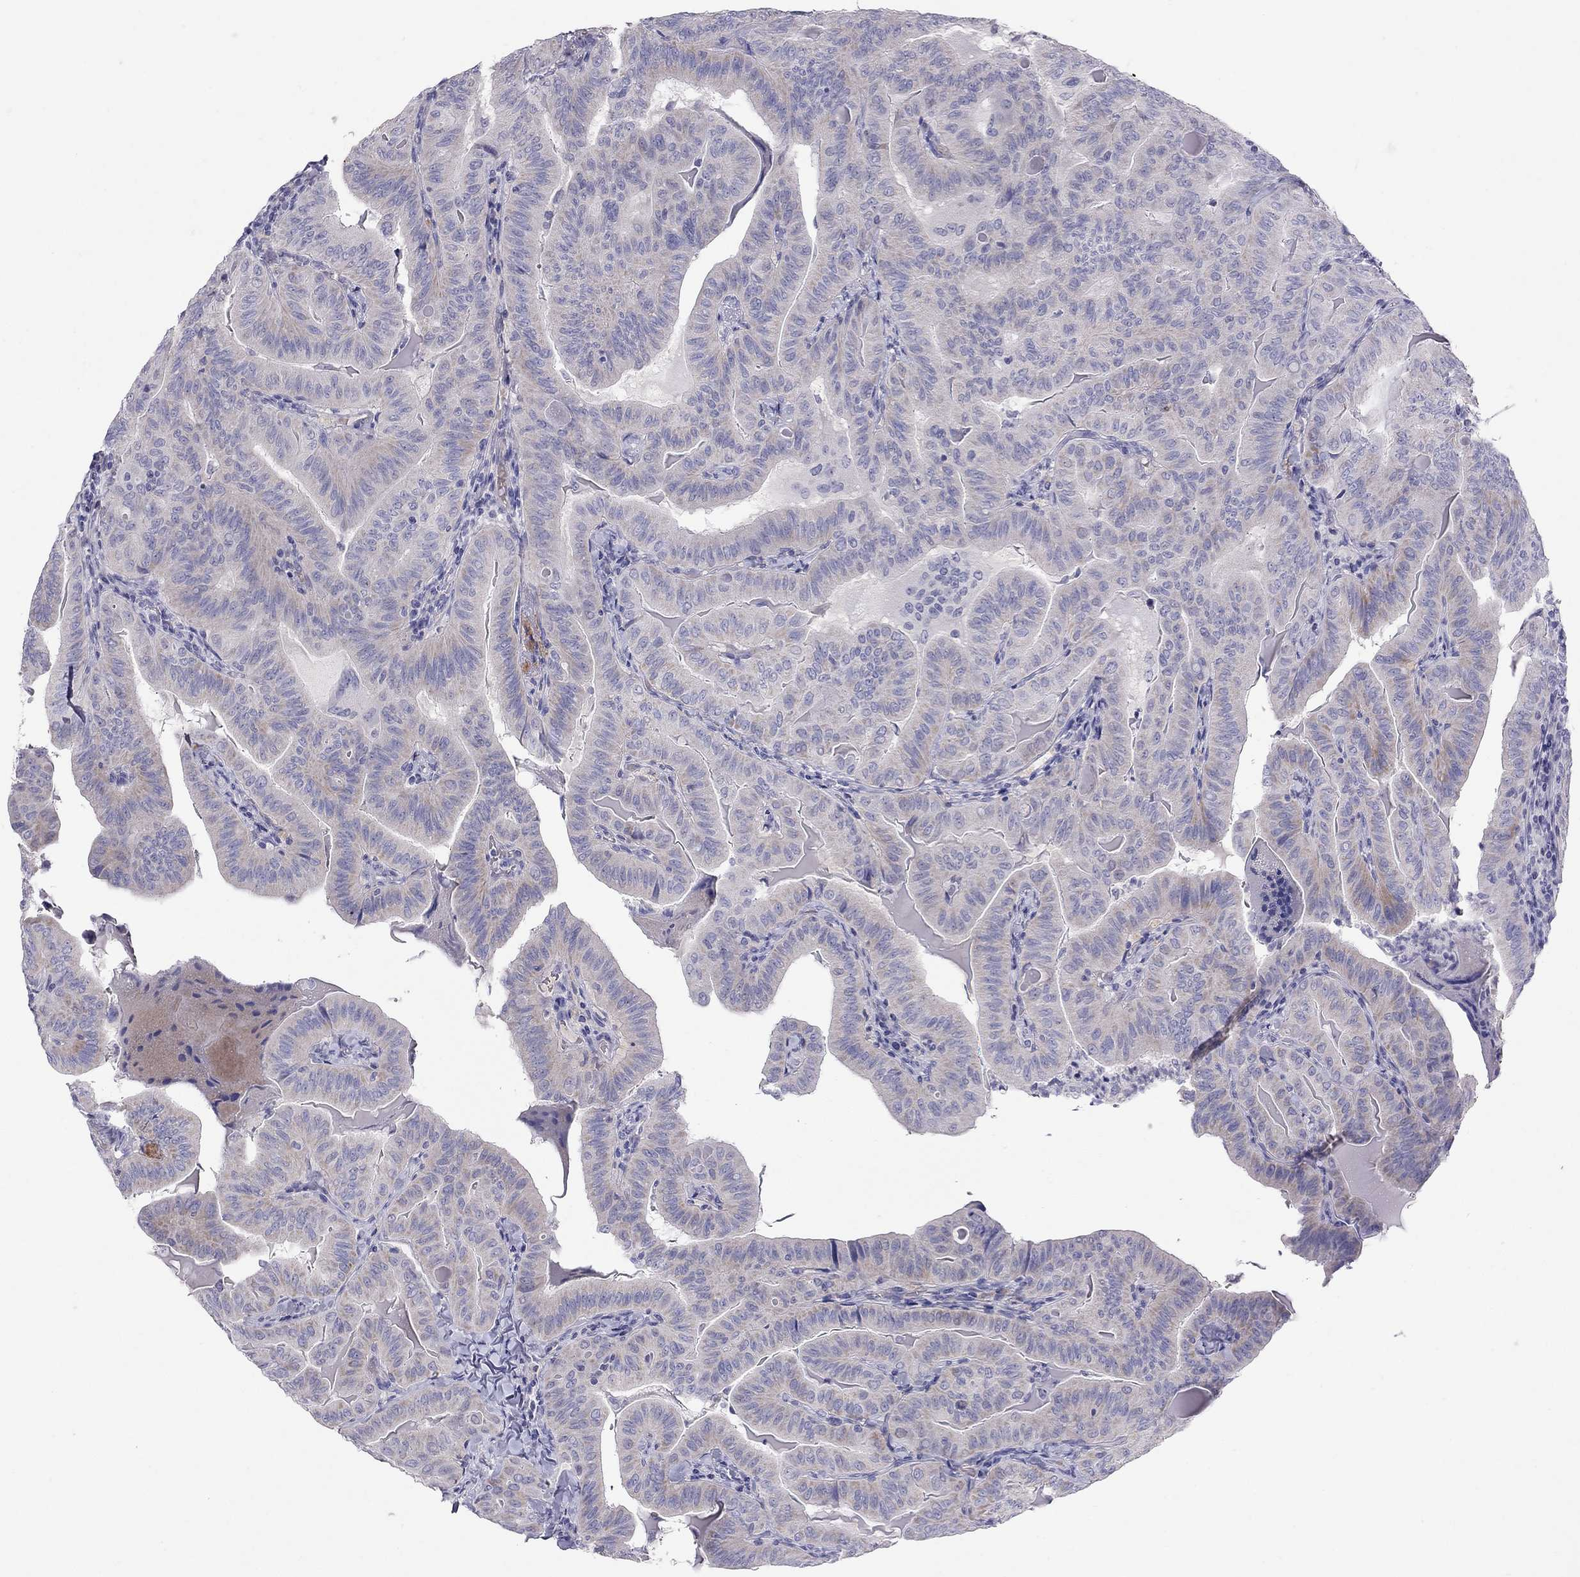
{"staining": {"intensity": "weak", "quantity": "<25%", "location": "cytoplasmic/membranous"}, "tissue": "thyroid cancer", "cell_type": "Tumor cells", "image_type": "cancer", "snomed": [{"axis": "morphology", "description": "Papillary adenocarcinoma, NOS"}, {"axis": "topography", "description": "Thyroid gland"}], "caption": "DAB (3,3'-diaminobenzidine) immunohistochemical staining of human papillary adenocarcinoma (thyroid) reveals no significant expression in tumor cells. (DAB (3,3'-diaminobenzidine) immunohistochemistry, high magnification).", "gene": "MUC16", "patient": {"sex": "female", "age": 68}}